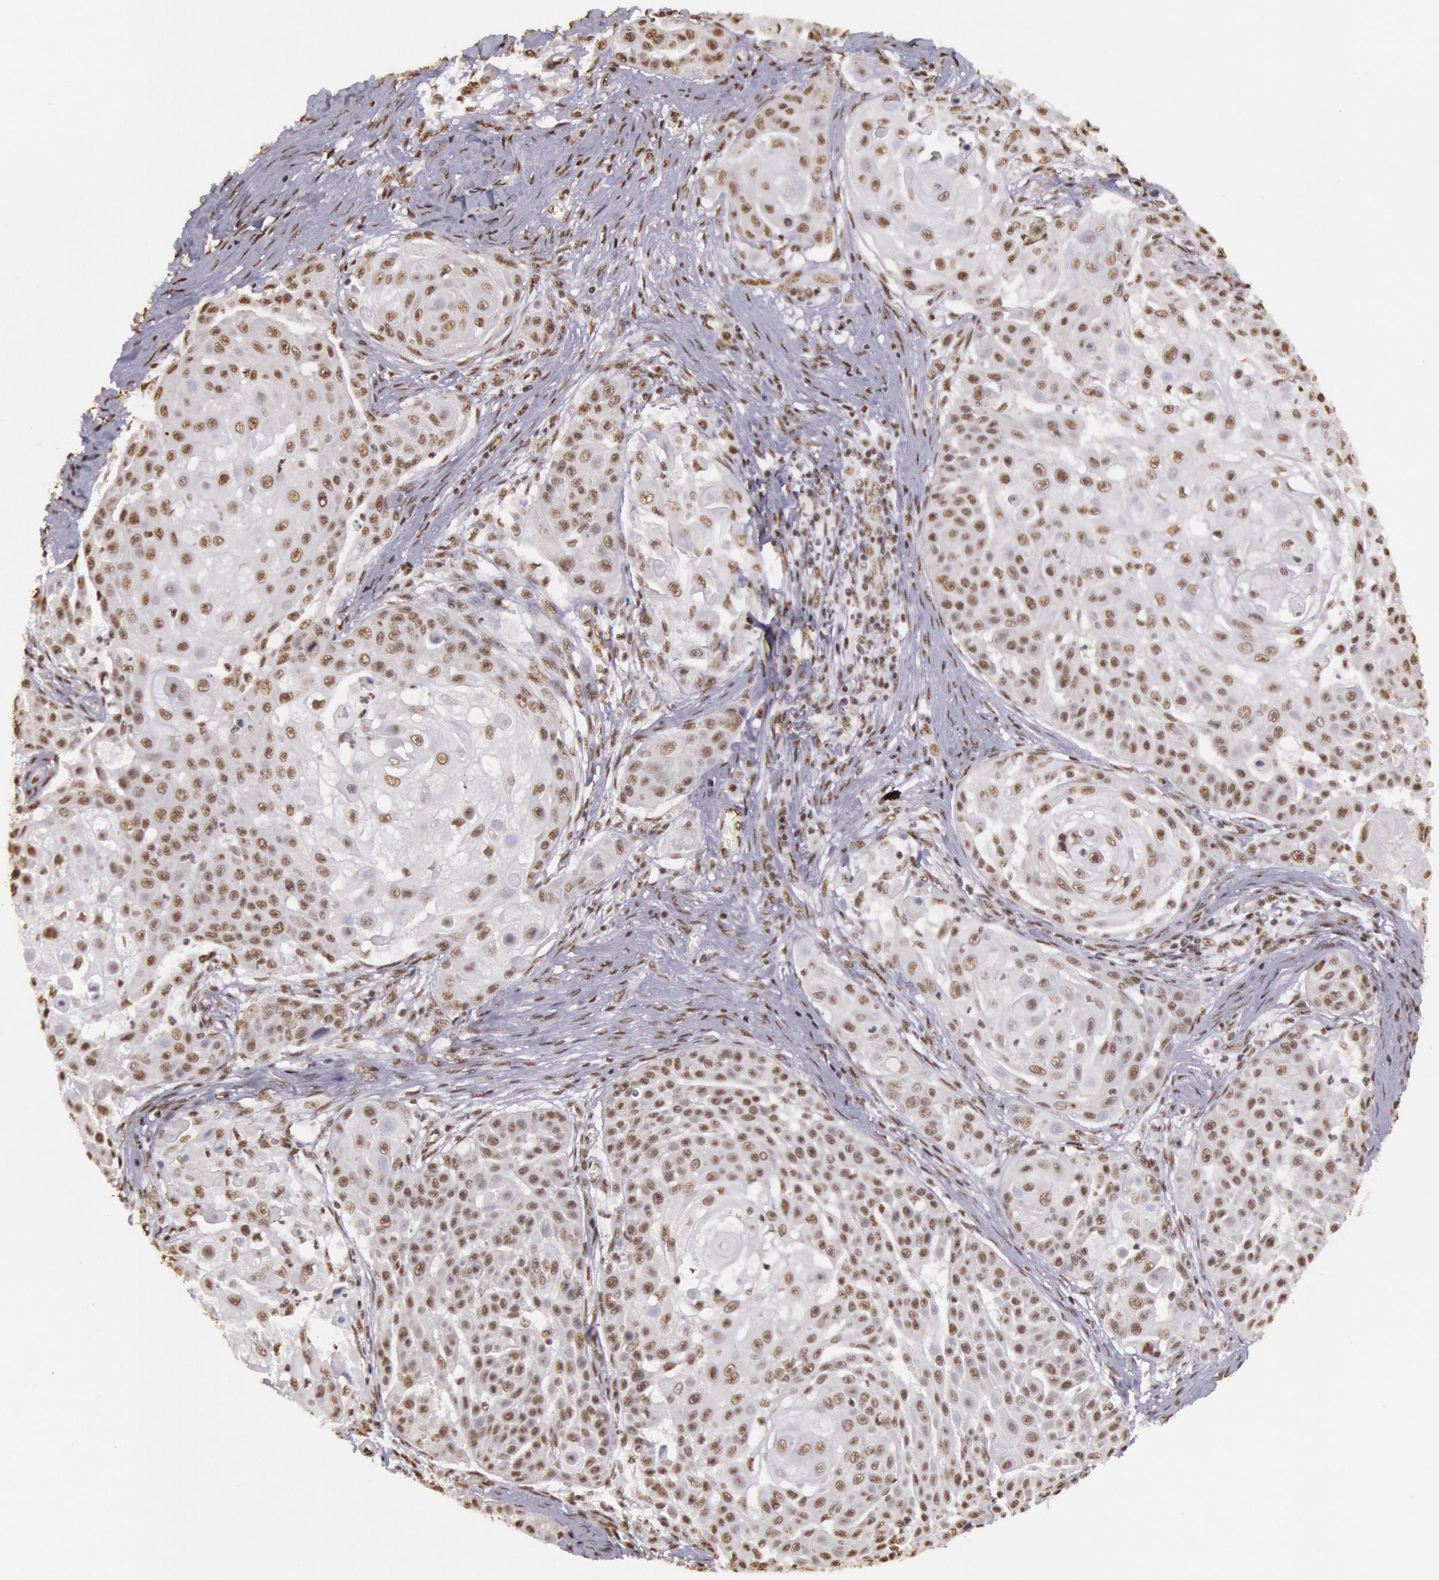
{"staining": {"intensity": "weak", "quantity": ">75%", "location": "nuclear"}, "tissue": "skin cancer", "cell_type": "Tumor cells", "image_type": "cancer", "snomed": [{"axis": "morphology", "description": "Squamous cell carcinoma, NOS"}, {"axis": "topography", "description": "Skin"}], "caption": "DAB (3,3'-diaminobenzidine) immunohistochemical staining of human squamous cell carcinoma (skin) reveals weak nuclear protein staining in about >75% of tumor cells.", "gene": "HNRNPH2", "patient": {"sex": "female", "age": 57}}